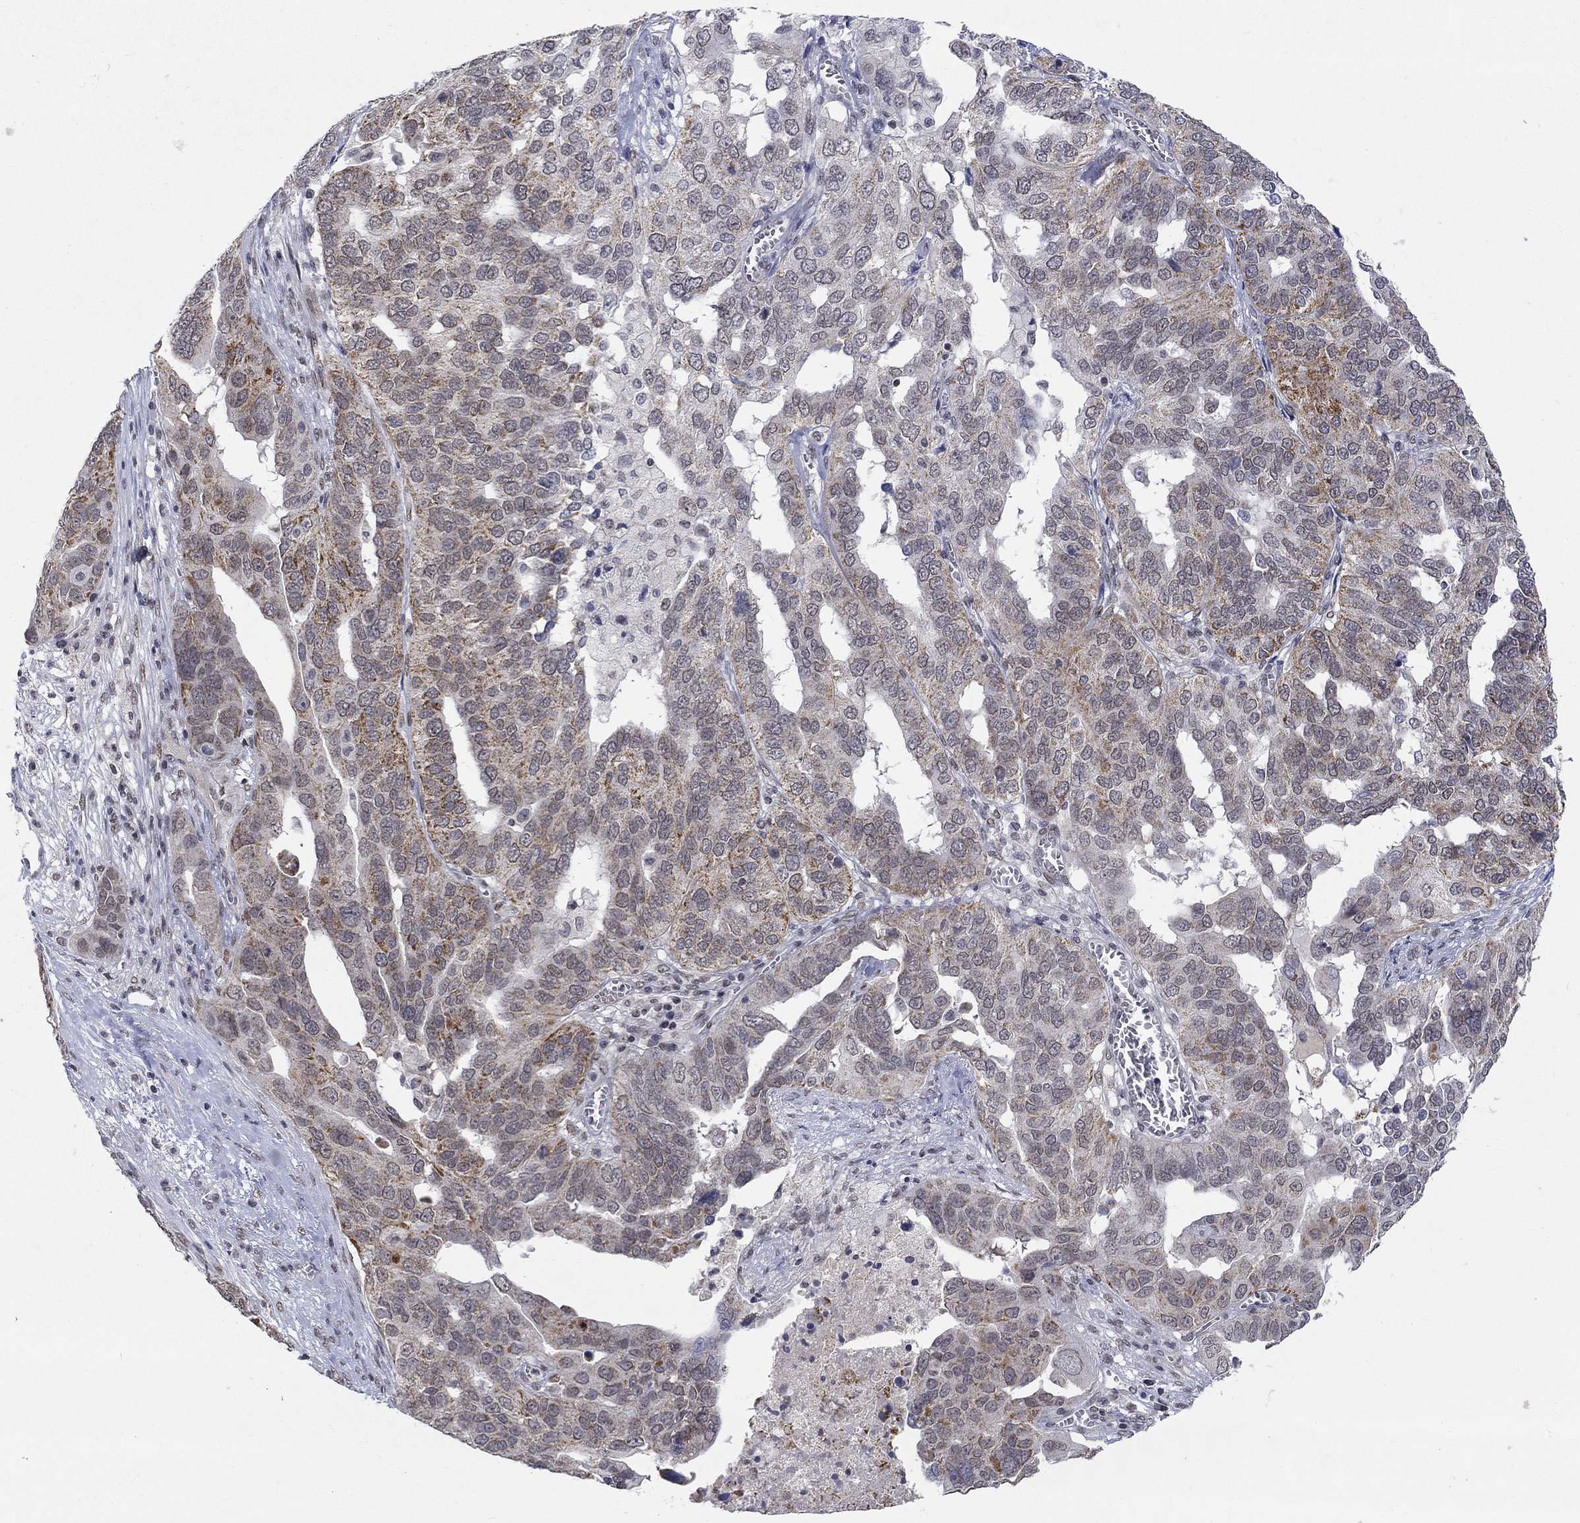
{"staining": {"intensity": "strong", "quantity": "<25%", "location": "cytoplasmic/membranous"}, "tissue": "ovarian cancer", "cell_type": "Tumor cells", "image_type": "cancer", "snomed": [{"axis": "morphology", "description": "Carcinoma, endometroid"}, {"axis": "topography", "description": "Soft tissue"}, {"axis": "topography", "description": "Ovary"}], "caption": "Immunohistochemical staining of ovarian cancer (endometroid carcinoma) shows medium levels of strong cytoplasmic/membranous protein expression in approximately <25% of tumor cells.", "gene": "KLF12", "patient": {"sex": "female", "age": 52}}